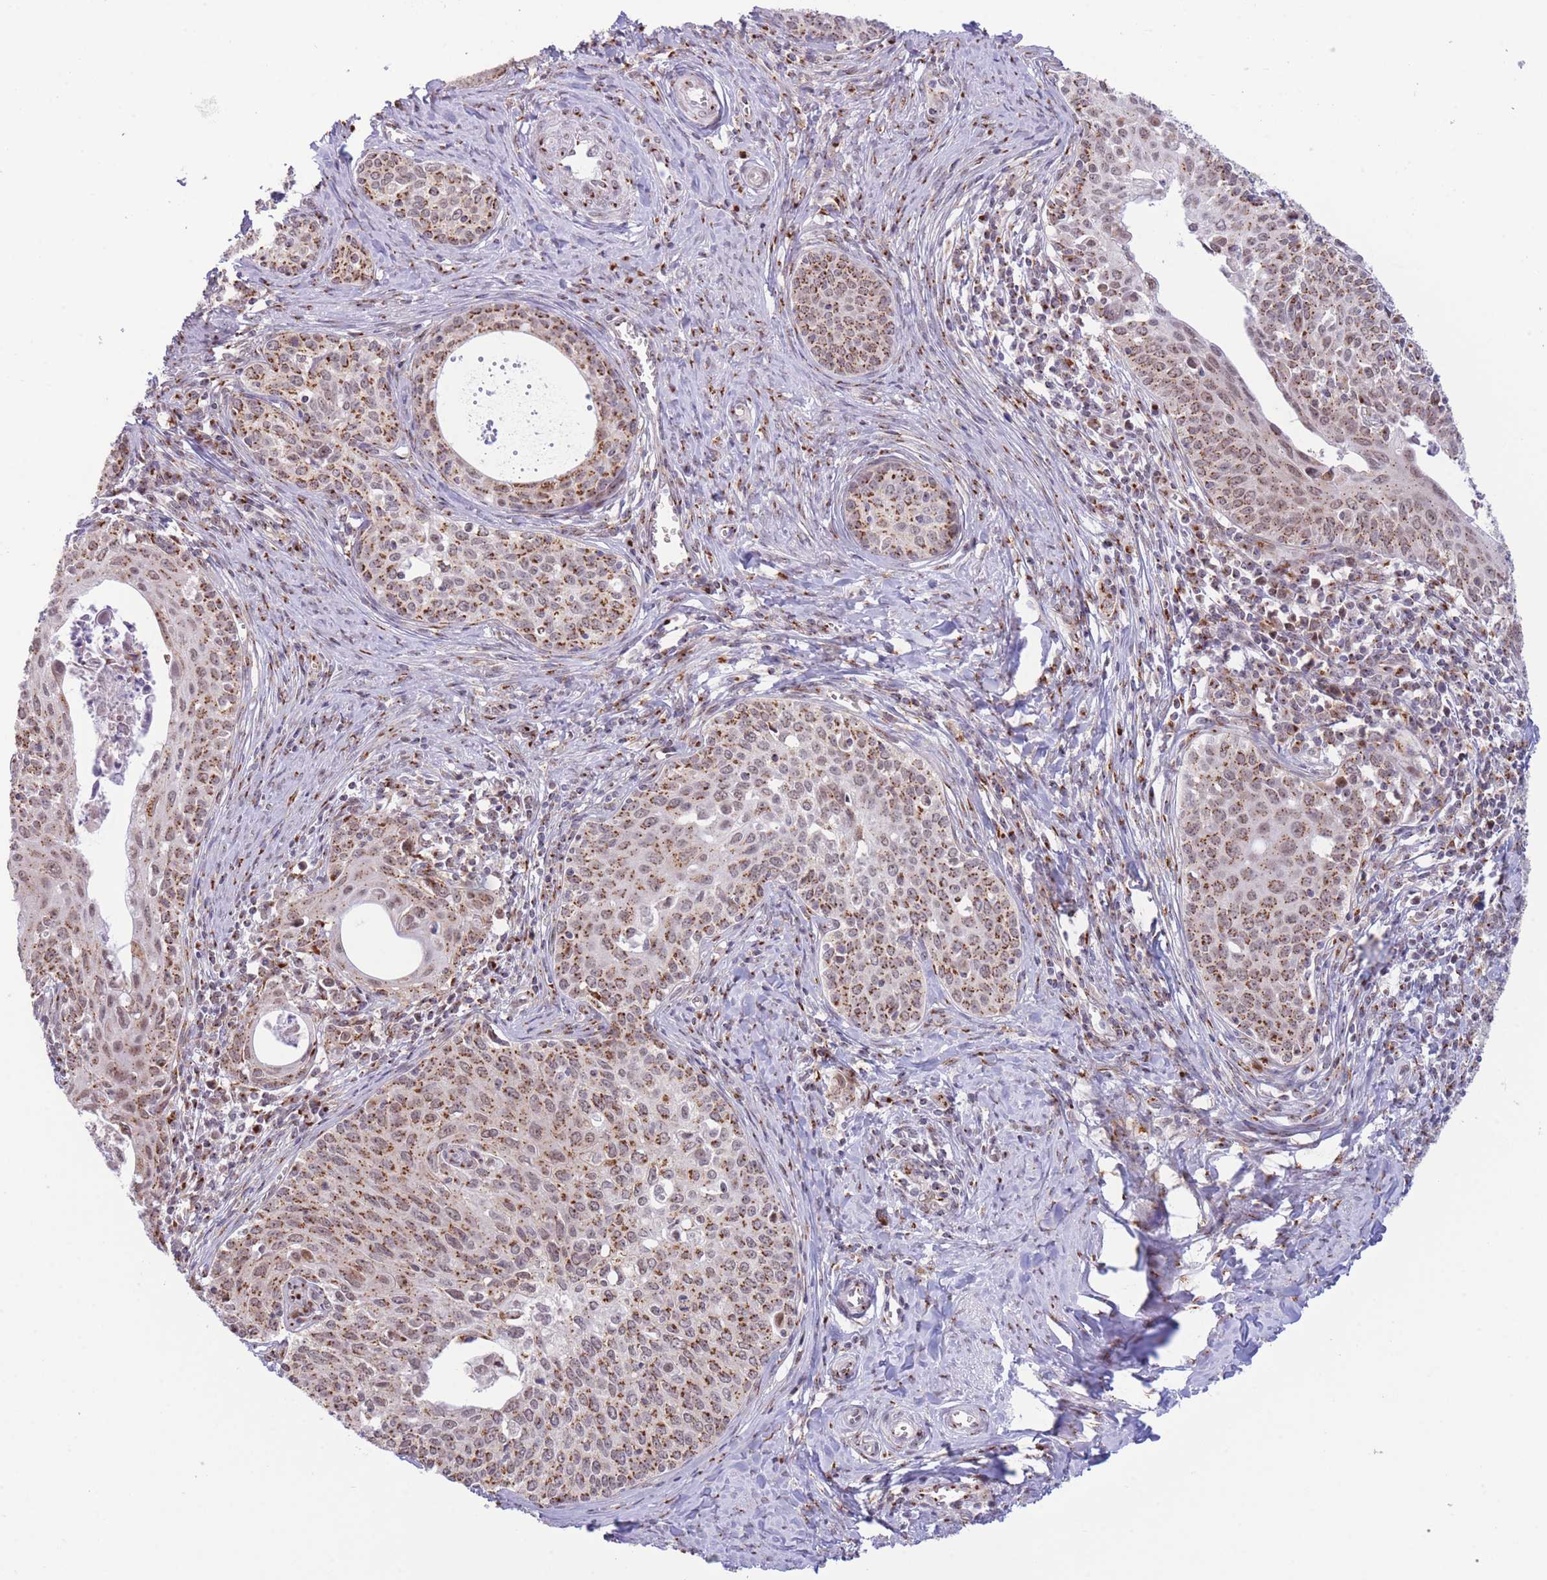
{"staining": {"intensity": "moderate", "quantity": ">75%", "location": "cytoplasmic/membranous,nuclear"}, "tissue": "cervical cancer", "cell_type": "Tumor cells", "image_type": "cancer", "snomed": [{"axis": "morphology", "description": "Squamous cell carcinoma, NOS"}, {"axis": "morphology", "description": "Adenocarcinoma, NOS"}, {"axis": "topography", "description": "Cervix"}], "caption": "This micrograph displays IHC staining of cervical cancer, with medium moderate cytoplasmic/membranous and nuclear expression in approximately >75% of tumor cells.", "gene": "INO80C", "patient": {"sex": "female", "age": 52}}